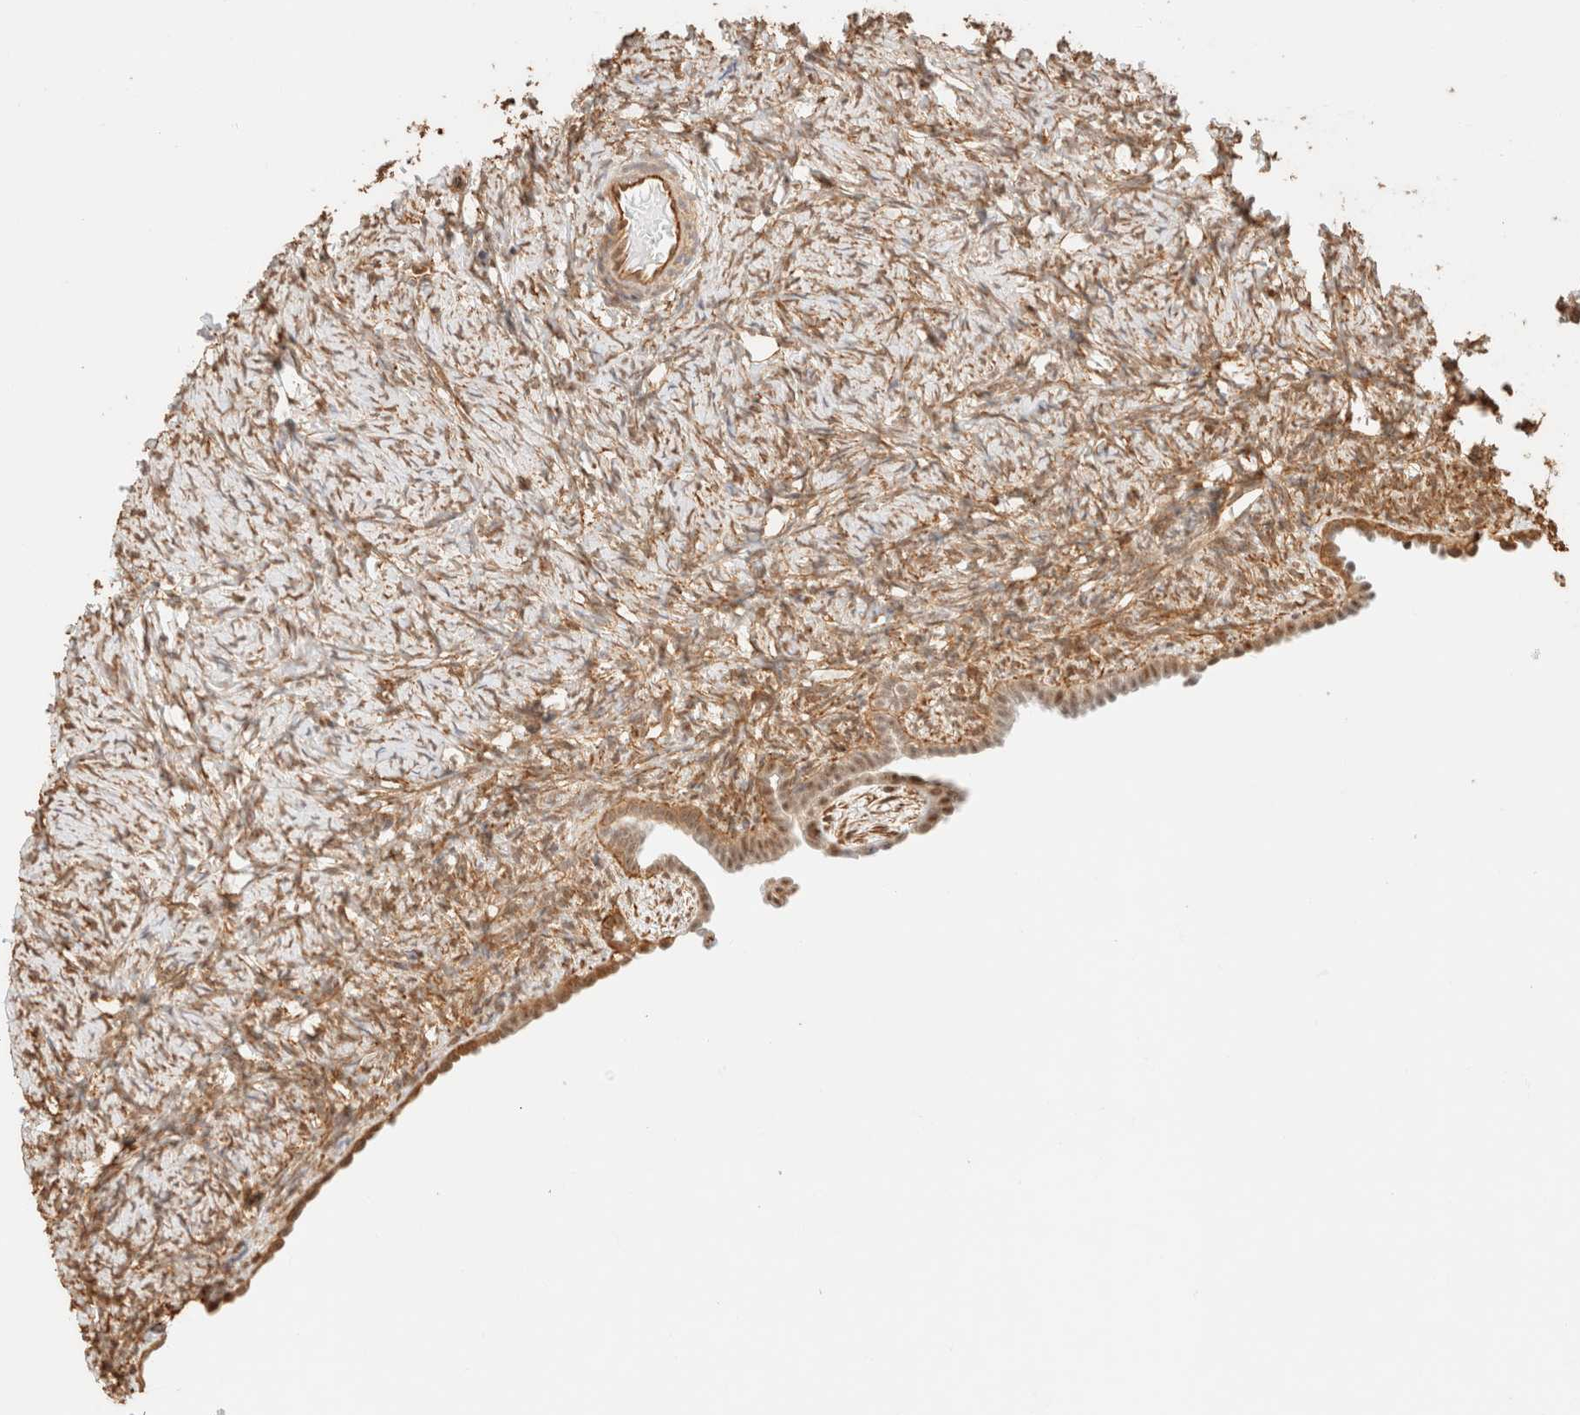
{"staining": {"intensity": "moderate", "quantity": ">75%", "location": "cytoplasmic/membranous,nuclear"}, "tissue": "ovary", "cell_type": "Ovarian stroma cells", "image_type": "normal", "snomed": [{"axis": "morphology", "description": "Normal tissue, NOS"}, {"axis": "topography", "description": "Ovary"}], "caption": "Immunohistochemical staining of benign ovary displays moderate cytoplasmic/membranous,nuclear protein positivity in approximately >75% of ovarian stroma cells.", "gene": "ARID5A", "patient": {"sex": "female", "age": 33}}